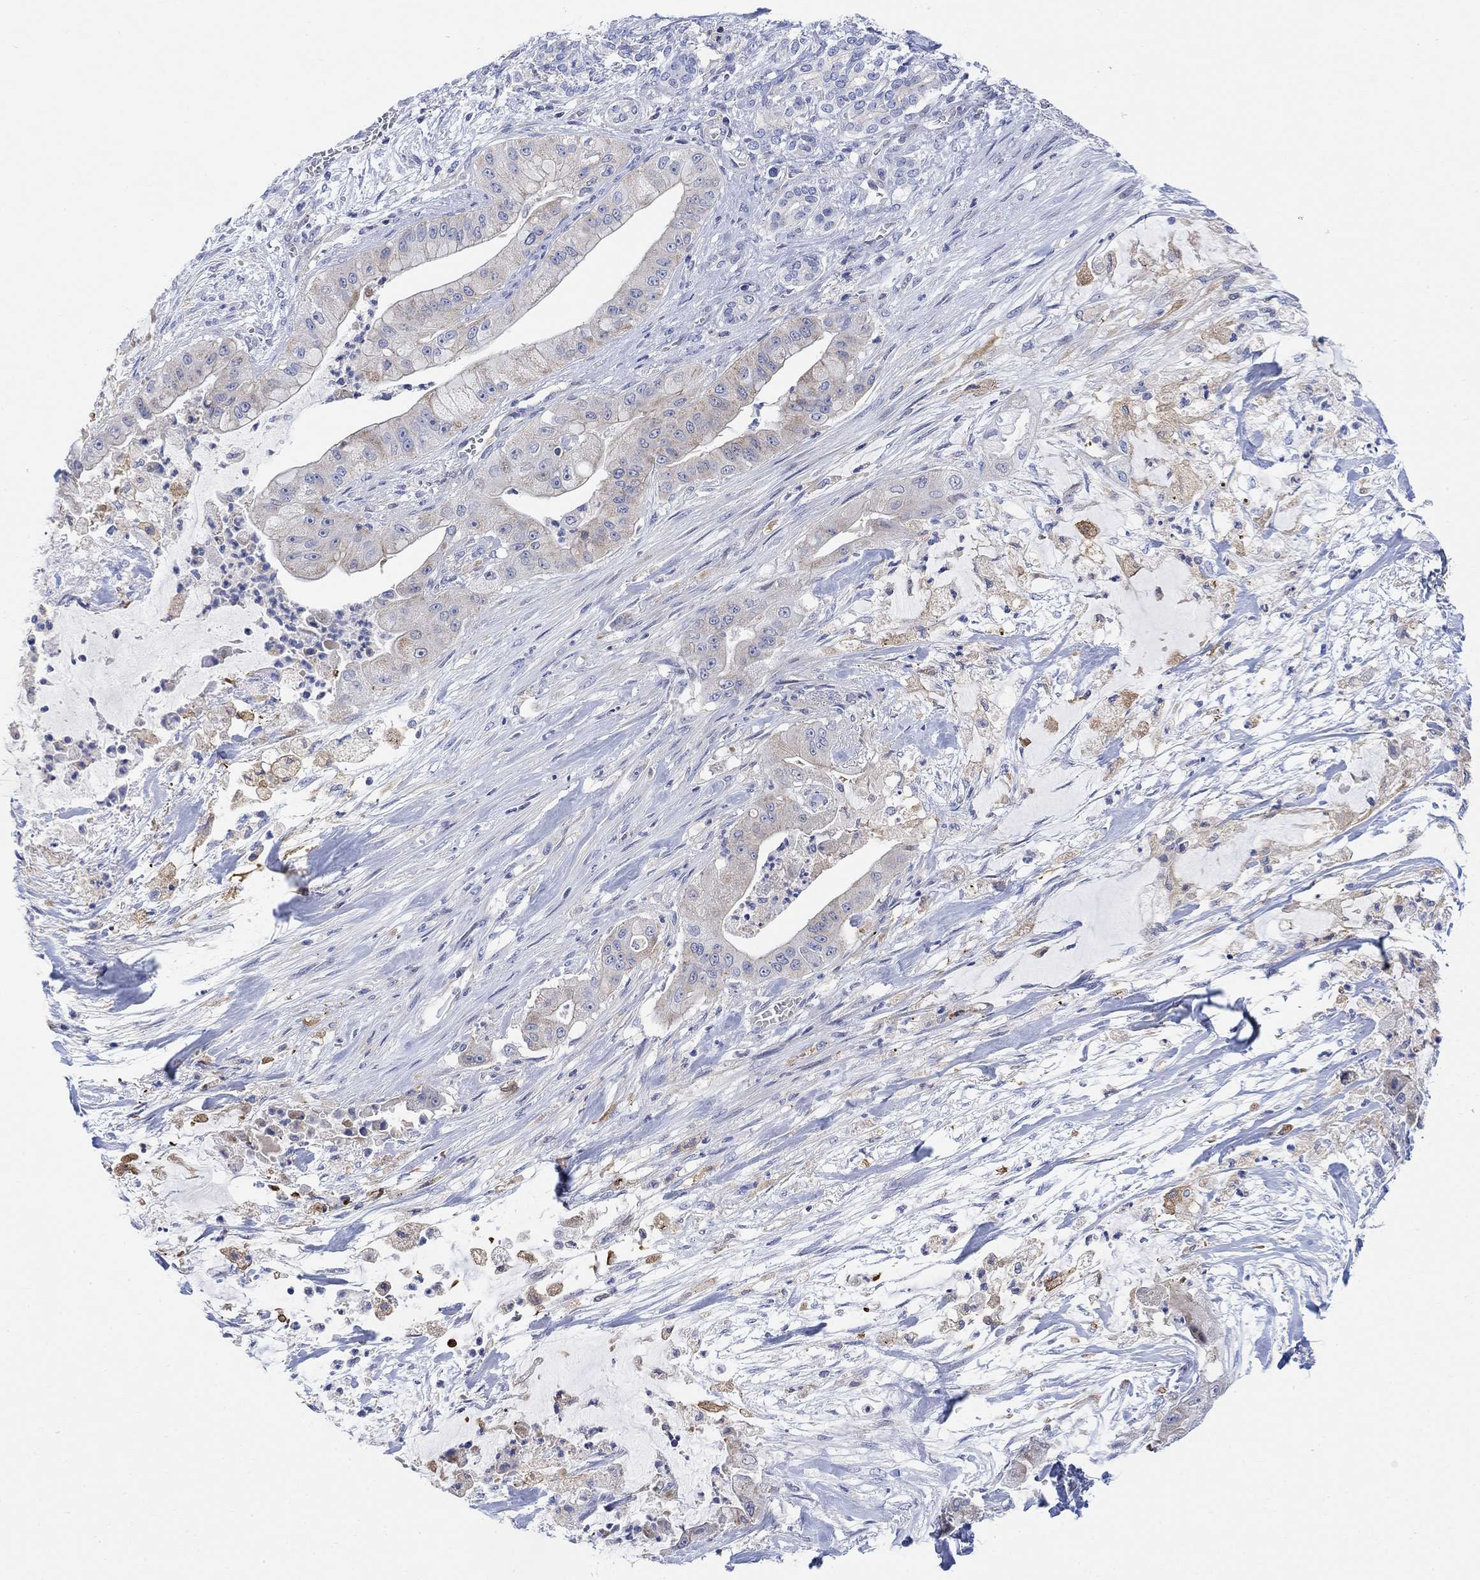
{"staining": {"intensity": "weak", "quantity": "<25%", "location": "cytoplasmic/membranous"}, "tissue": "pancreatic cancer", "cell_type": "Tumor cells", "image_type": "cancer", "snomed": [{"axis": "morphology", "description": "Normal tissue, NOS"}, {"axis": "morphology", "description": "Inflammation, NOS"}, {"axis": "morphology", "description": "Adenocarcinoma, NOS"}, {"axis": "topography", "description": "Pancreas"}], "caption": "Micrograph shows no protein staining in tumor cells of adenocarcinoma (pancreatic) tissue. Brightfield microscopy of immunohistochemistry stained with DAB (3,3'-diaminobenzidine) (brown) and hematoxylin (blue), captured at high magnification.", "gene": "ARSK", "patient": {"sex": "male", "age": 57}}